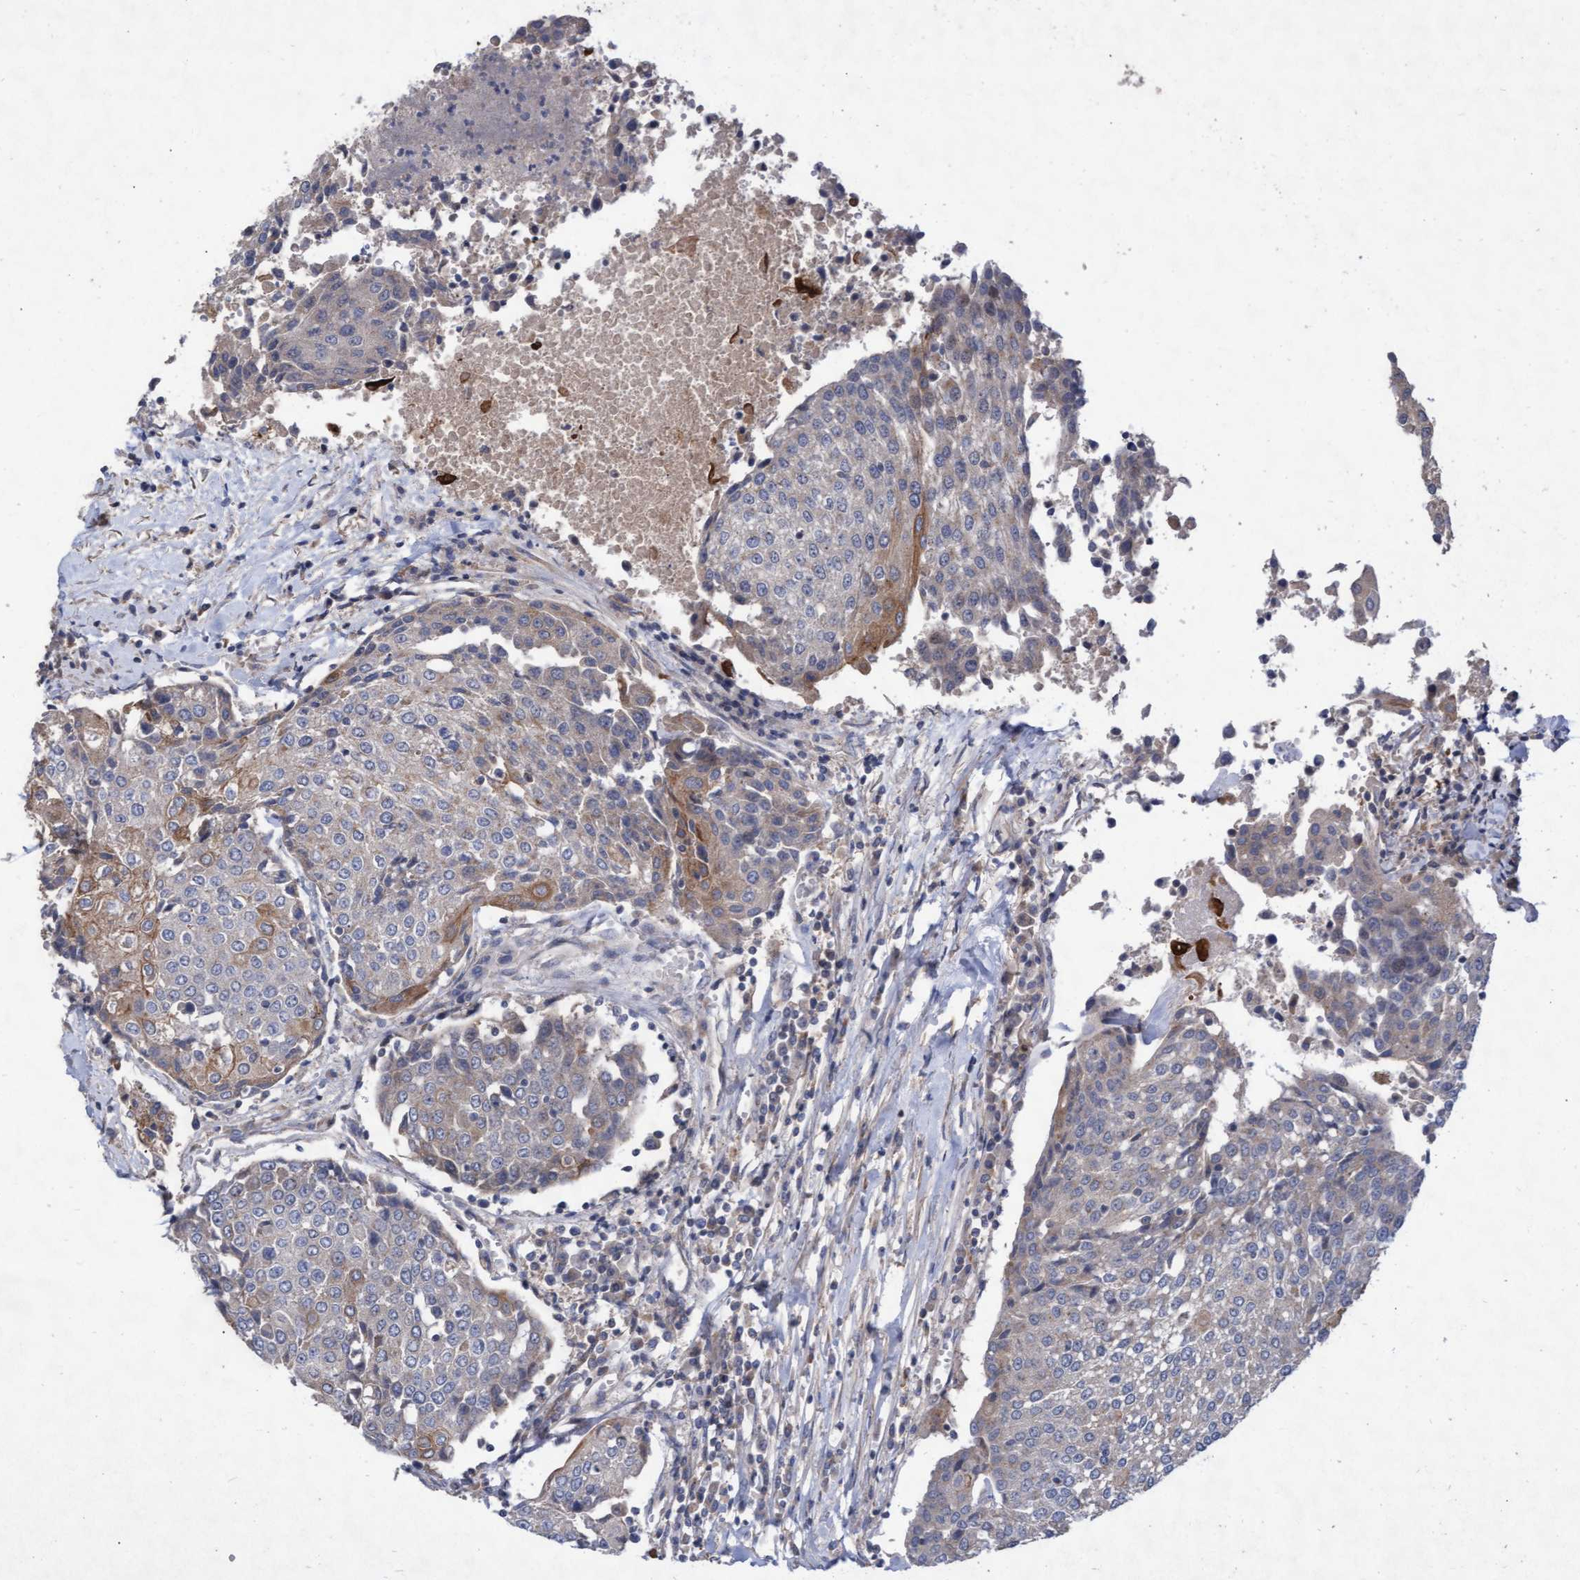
{"staining": {"intensity": "moderate", "quantity": "<25%", "location": "cytoplasmic/membranous"}, "tissue": "urothelial cancer", "cell_type": "Tumor cells", "image_type": "cancer", "snomed": [{"axis": "morphology", "description": "Urothelial carcinoma, High grade"}, {"axis": "topography", "description": "Urinary bladder"}], "caption": "A low amount of moderate cytoplasmic/membranous positivity is seen in approximately <25% of tumor cells in high-grade urothelial carcinoma tissue.", "gene": "ABCF2", "patient": {"sex": "female", "age": 85}}